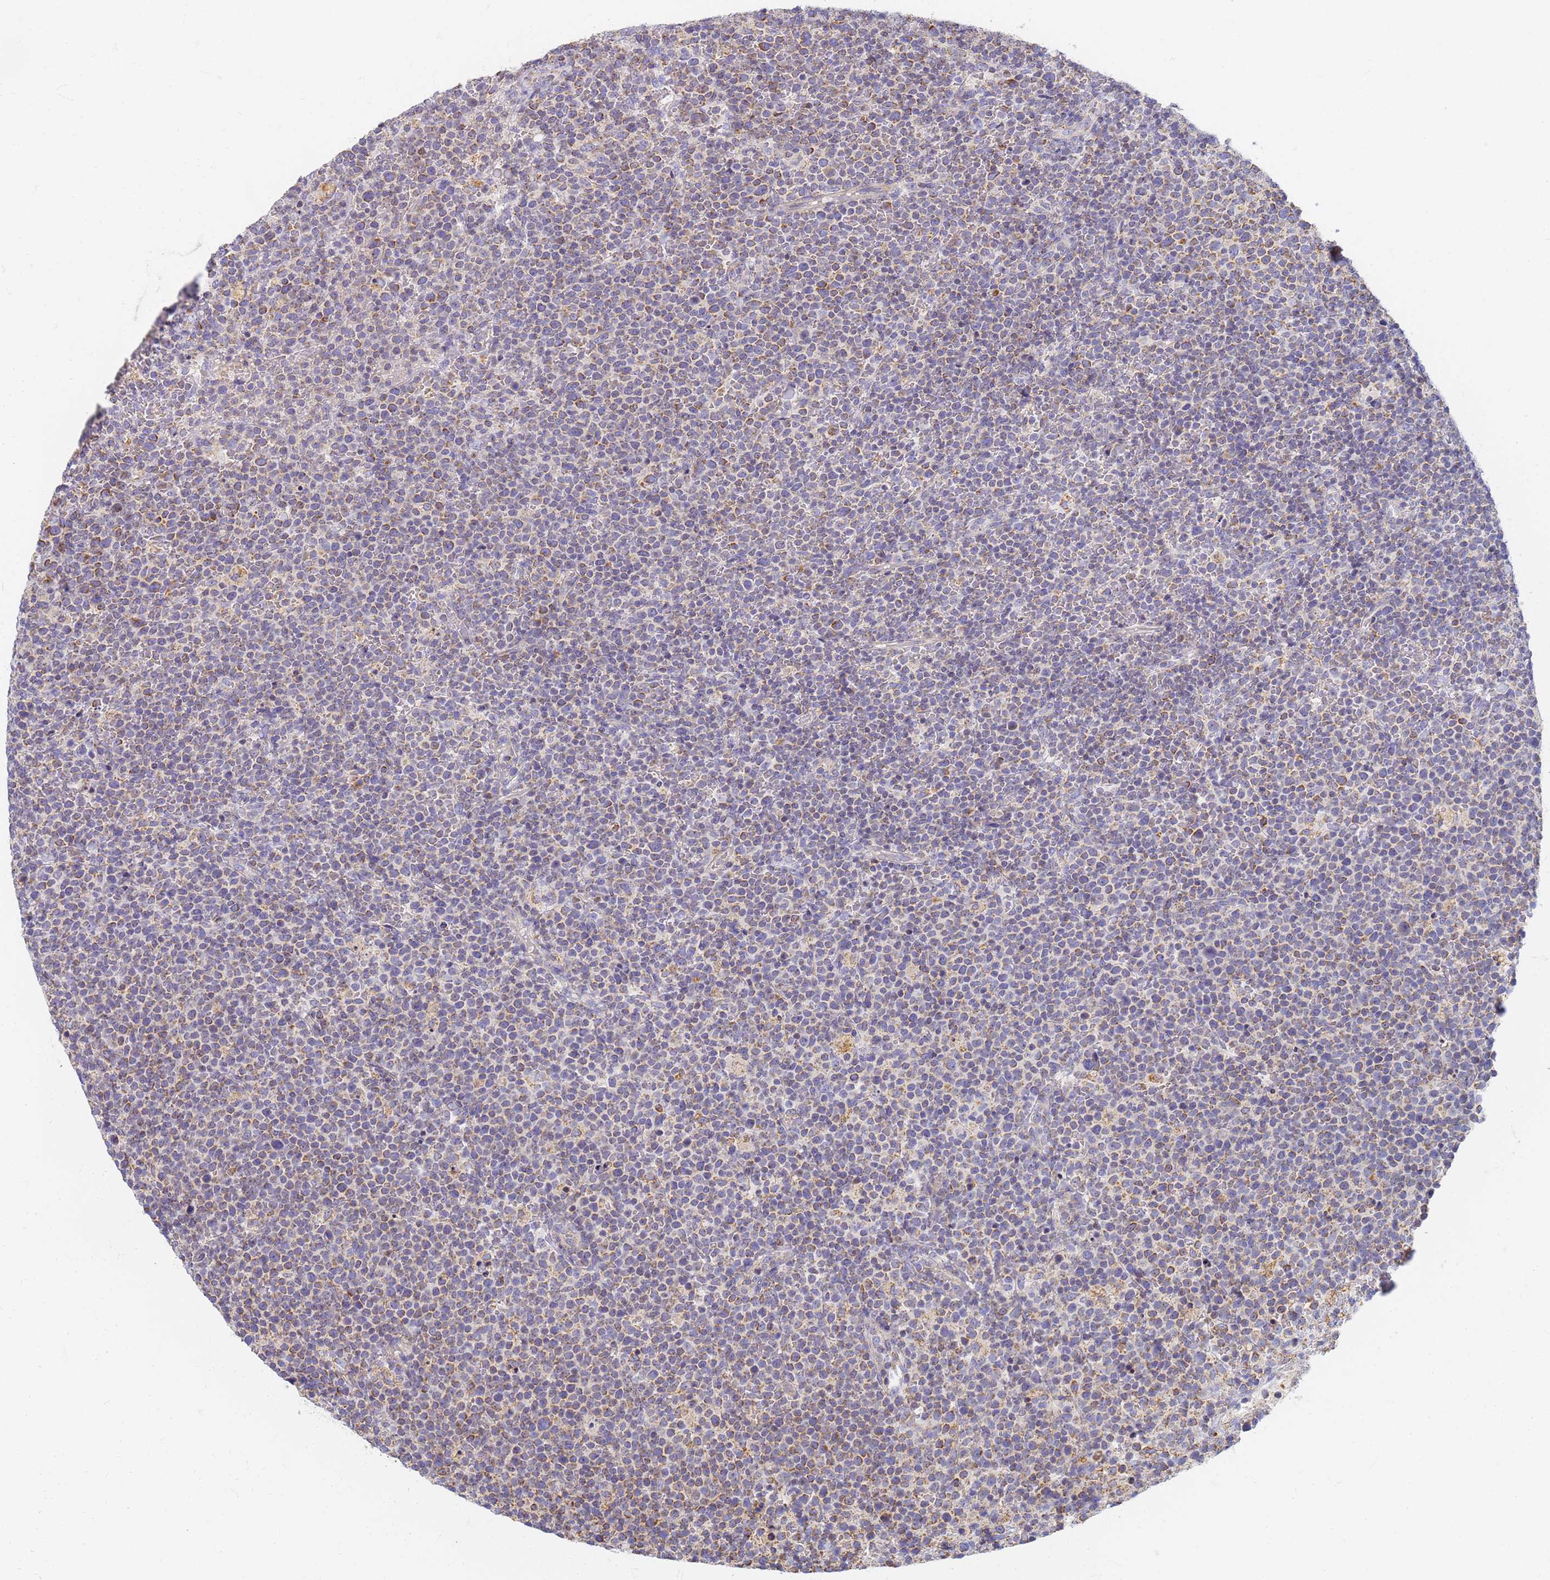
{"staining": {"intensity": "moderate", "quantity": "25%-75%", "location": "cytoplasmic/membranous"}, "tissue": "lymphoma", "cell_type": "Tumor cells", "image_type": "cancer", "snomed": [{"axis": "morphology", "description": "Malignant lymphoma, non-Hodgkin's type, High grade"}, {"axis": "topography", "description": "Lymph node"}], "caption": "Tumor cells exhibit medium levels of moderate cytoplasmic/membranous expression in approximately 25%-75% of cells in human lymphoma.", "gene": "UTP23", "patient": {"sex": "male", "age": 61}}